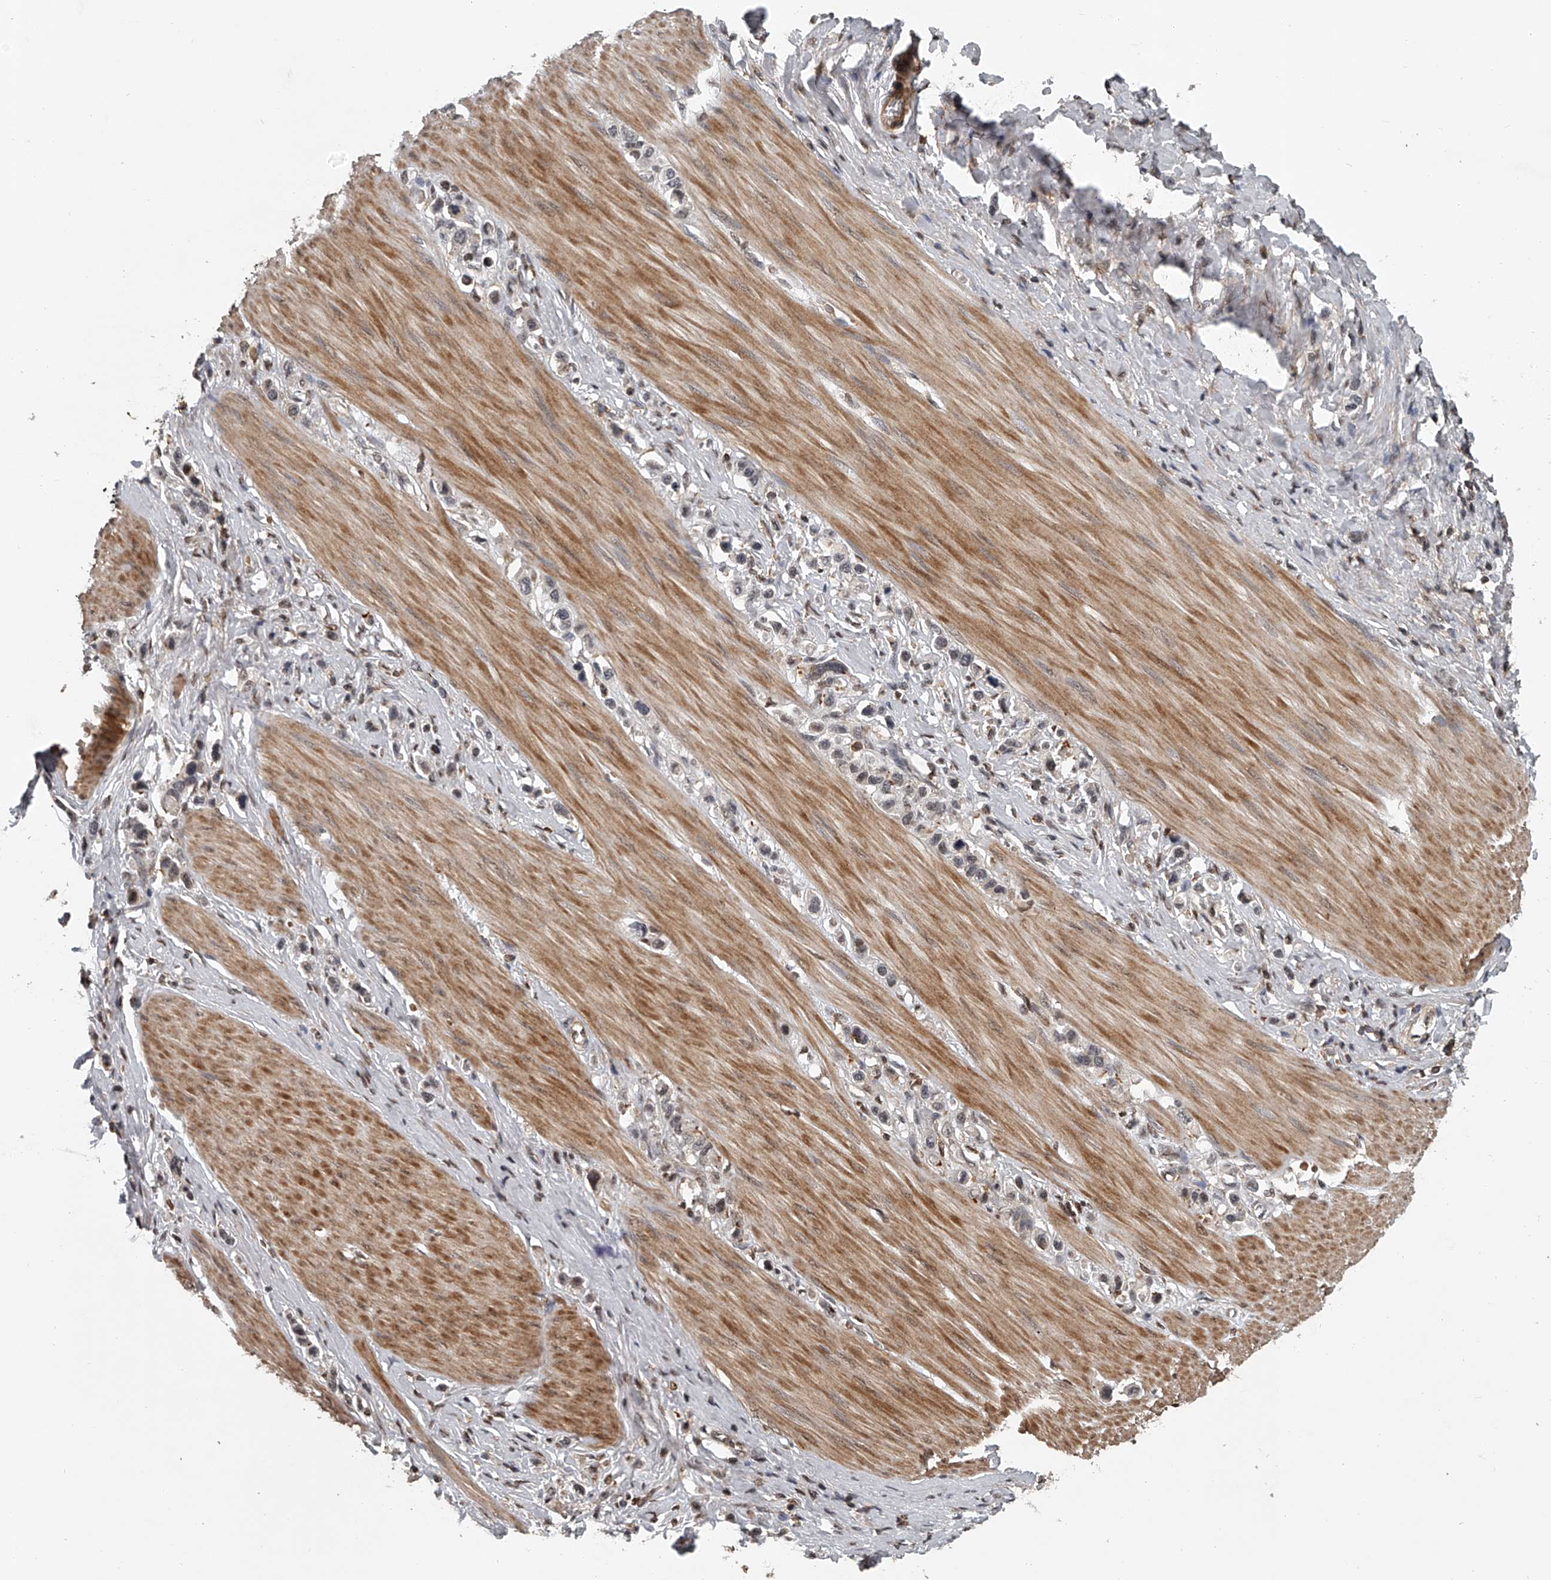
{"staining": {"intensity": "weak", "quantity": "<25%", "location": "nuclear"}, "tissue": "stomach cancer", "cell_type": "Tumor cells", "image_type": "cancer", "snomed": [{"axis": "morphology", "description": "Adenocarcinoma, NOS"}, {"axis": "topography", "description": "Stomach"}], "caption": "The image displays no staining of tumor cells in stomach cancer.", "gene": "PLEKHG1", "patient": {"sex": "female", "age": 65}}